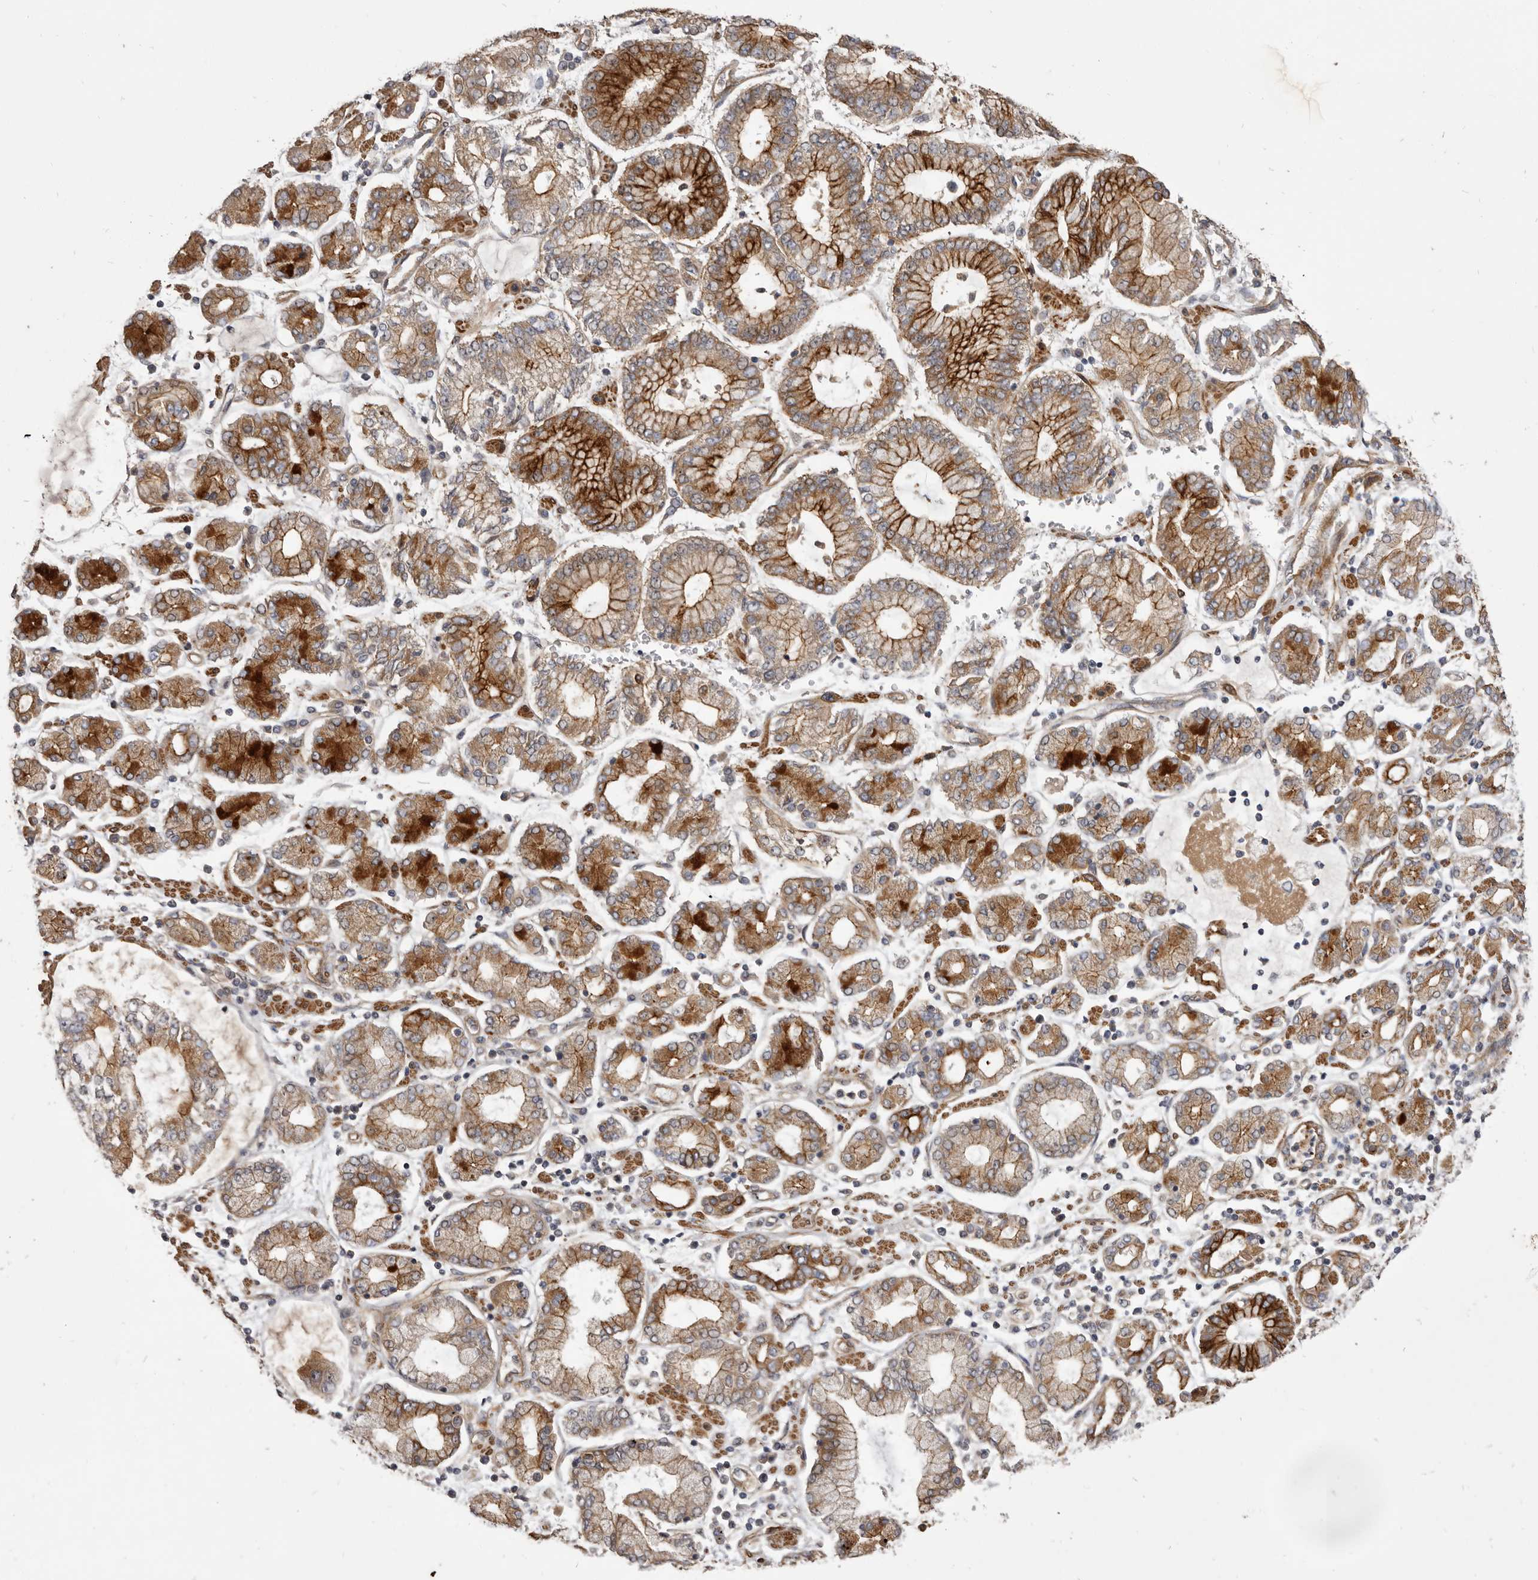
{"staining": {"intensity": "strong", "quantity": "25%-75%", "location": "cytoplasmic/membranous"}, "tissue": "stomach cancer", "cell_type": "Tumor cells", "image_type": "cancer", "snomed": [{"axis": "morphology", "description": "Adenocarcinoma, NOS"}, {"axis": "topography", "description": "Stomach"}], "caption": "Adenocarcinoma (stomach) was stained to show a protein in brown. There is high levels of strong cytoplasmic/membranous staining in approximately 25%-75% of tumor cells.", "gene": "VPS45", "patient": {"sex": "male", "age": 76}}